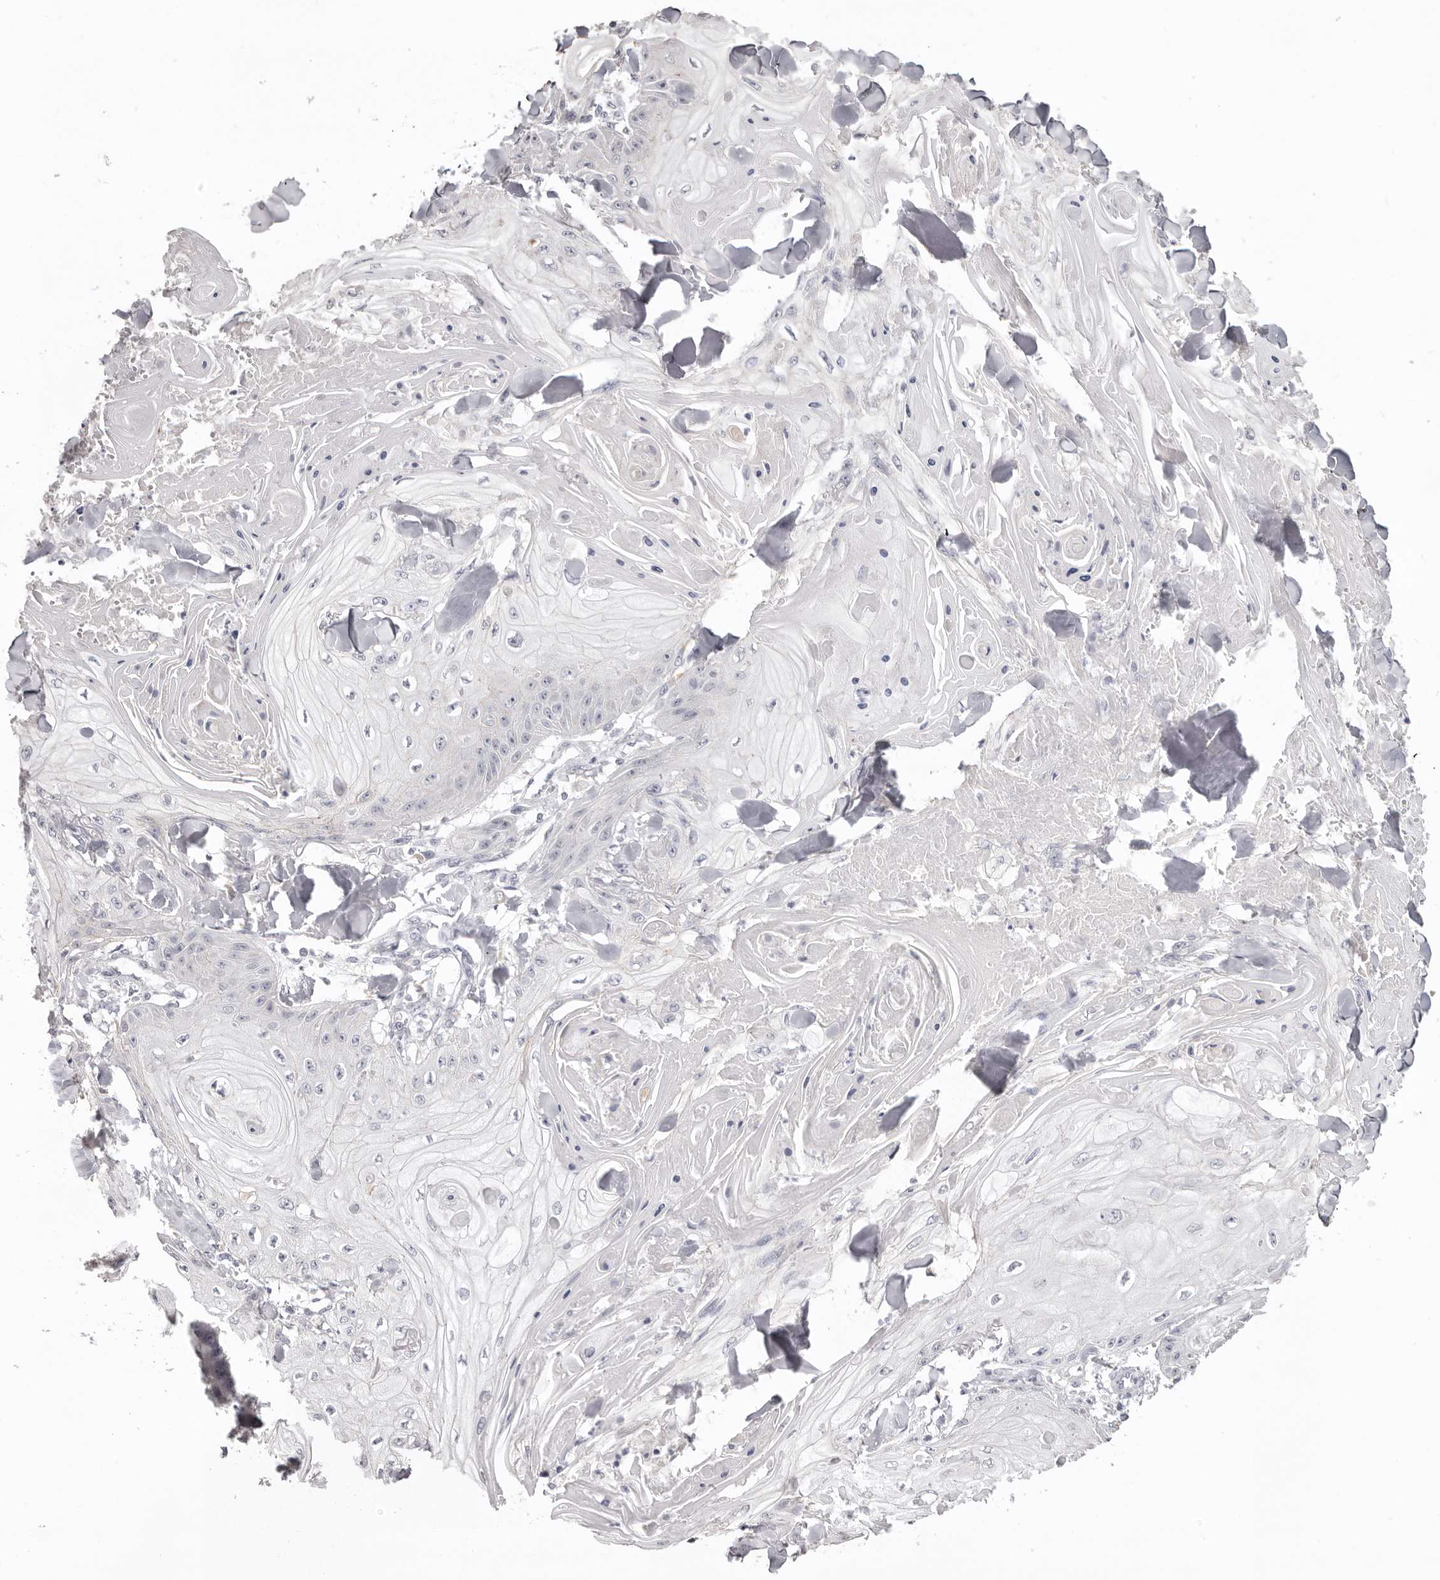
{"staining": {"intensity": "negative", "quantity": "none", "location": "none"}, "tissue": "skin cancer", "cell_type": "Tumor cells", "image_type": "cancer", "snomed": [{"axis": "morphology", "description": "Squamous cell carcinoma, NOS"}, {"axis": "topography", "description": "Skin"}], "caption": "An immunohistochemistry (IHC) histopathology image of skin cancer (squamous cell carcinoma) is shown. There is no staining in tumor cells of skin cancer (squamous cell carcinoma). Brightfield microscopy of immunohistochemistry stained with DAB (3,3'-diaminobenzidine) (brown) and hematoxylin (blue), captured at high magnification.", "gene": "PCDHB6", "patient": {"sex": "male", "age": 74}}